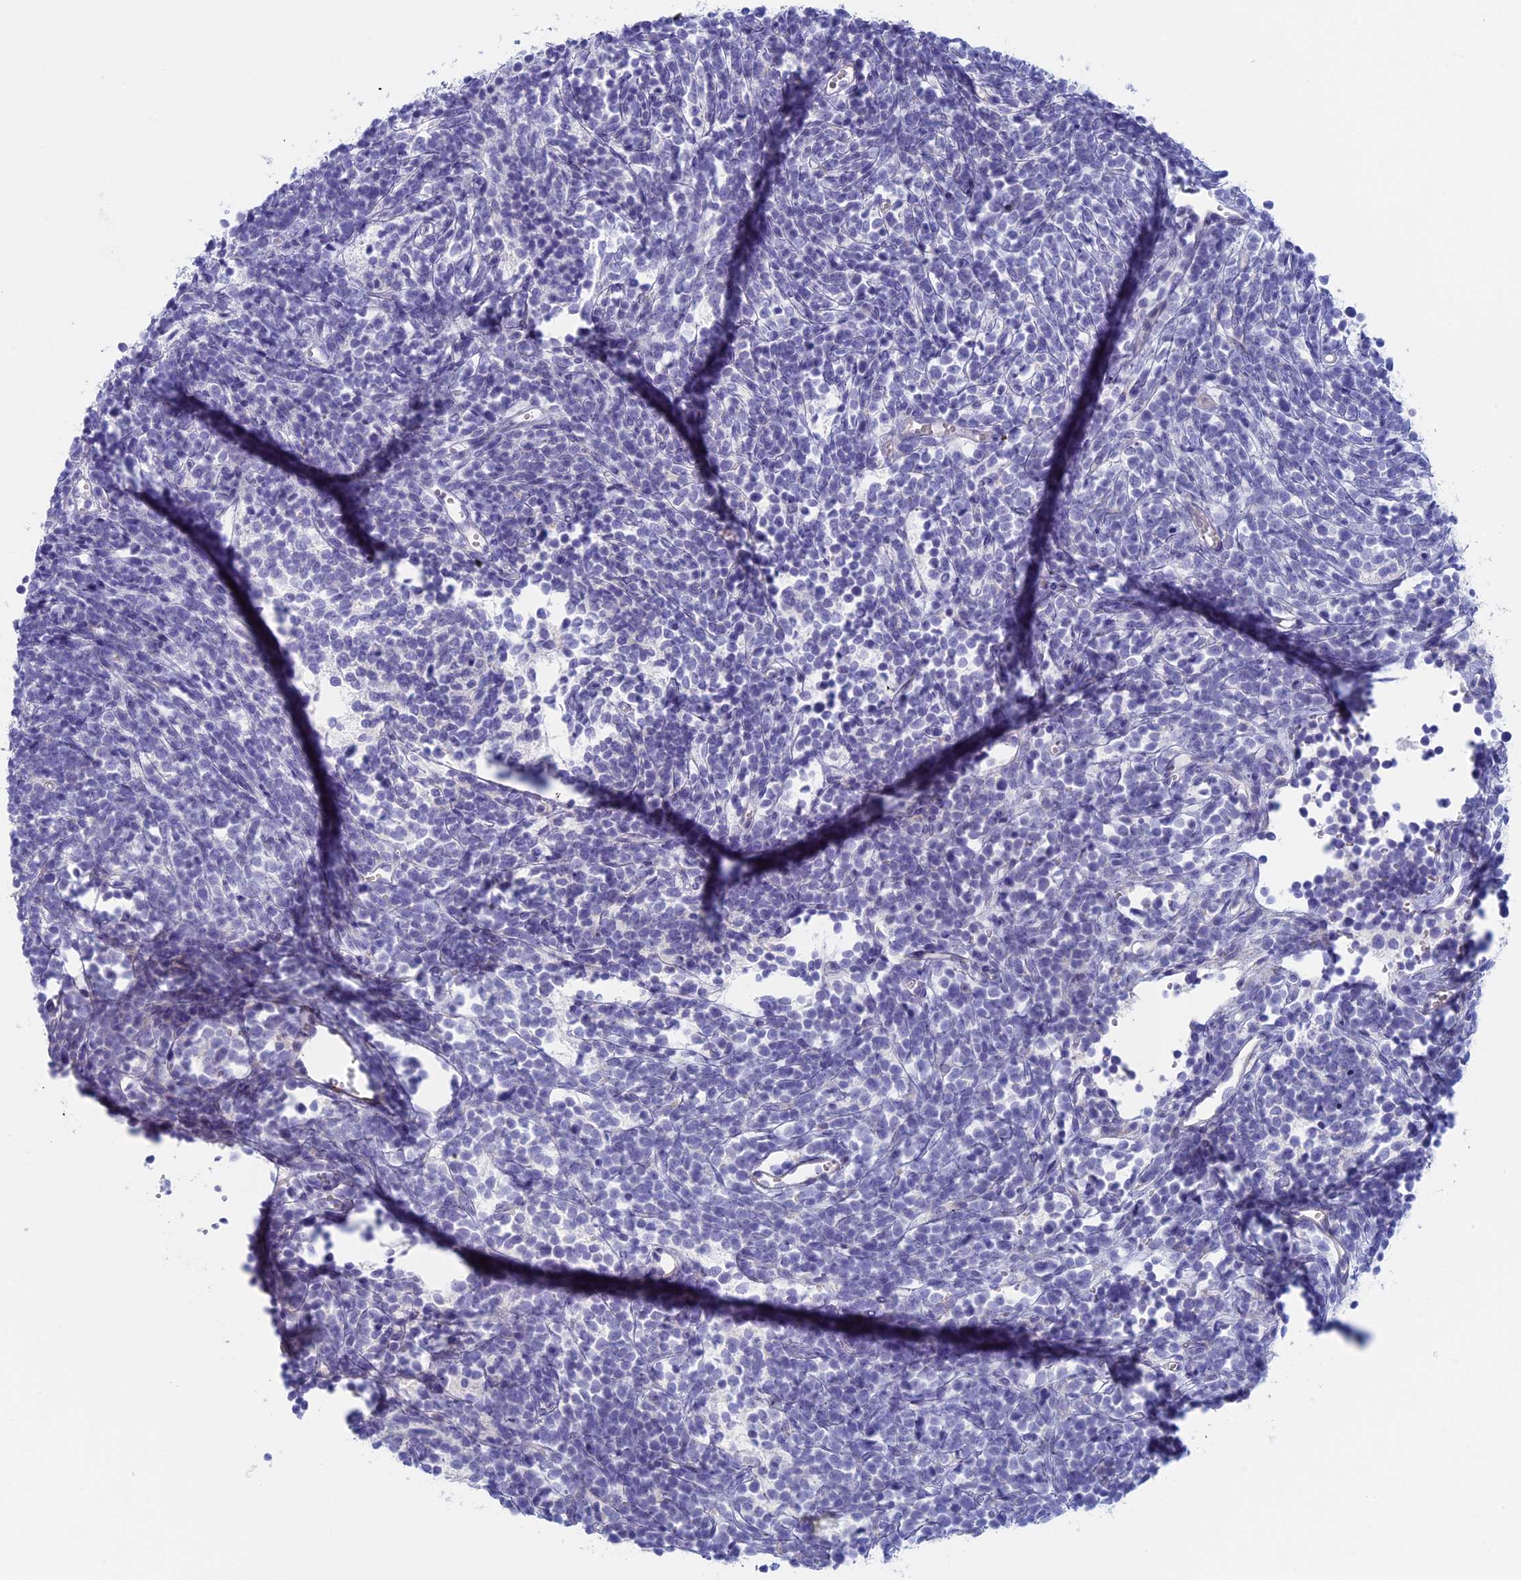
{"staining": {"intensity": "negative", "quantity": "none", "location": "none"}, "tissue": "glioma", "cell_type": "Tumor cells", "image_type": "cancer", "snomed": [{"axis": "morphology", "description": "Glioma, malignant, Low grade"}, {"axis": "topography", "description": "Brain"}], "caption": "Immunohistochemistry histopathology image of neoplastic tissue: human glioma stained with DAB (3,3'-diaminobenzidine) reveals no significant protein staining in tumor cells. (DAB immunohistochemistry (IHC) with hematoxylin counter stain).", "gene": "MAGEB6", "patient": {"sex": "female", "age": 1}}